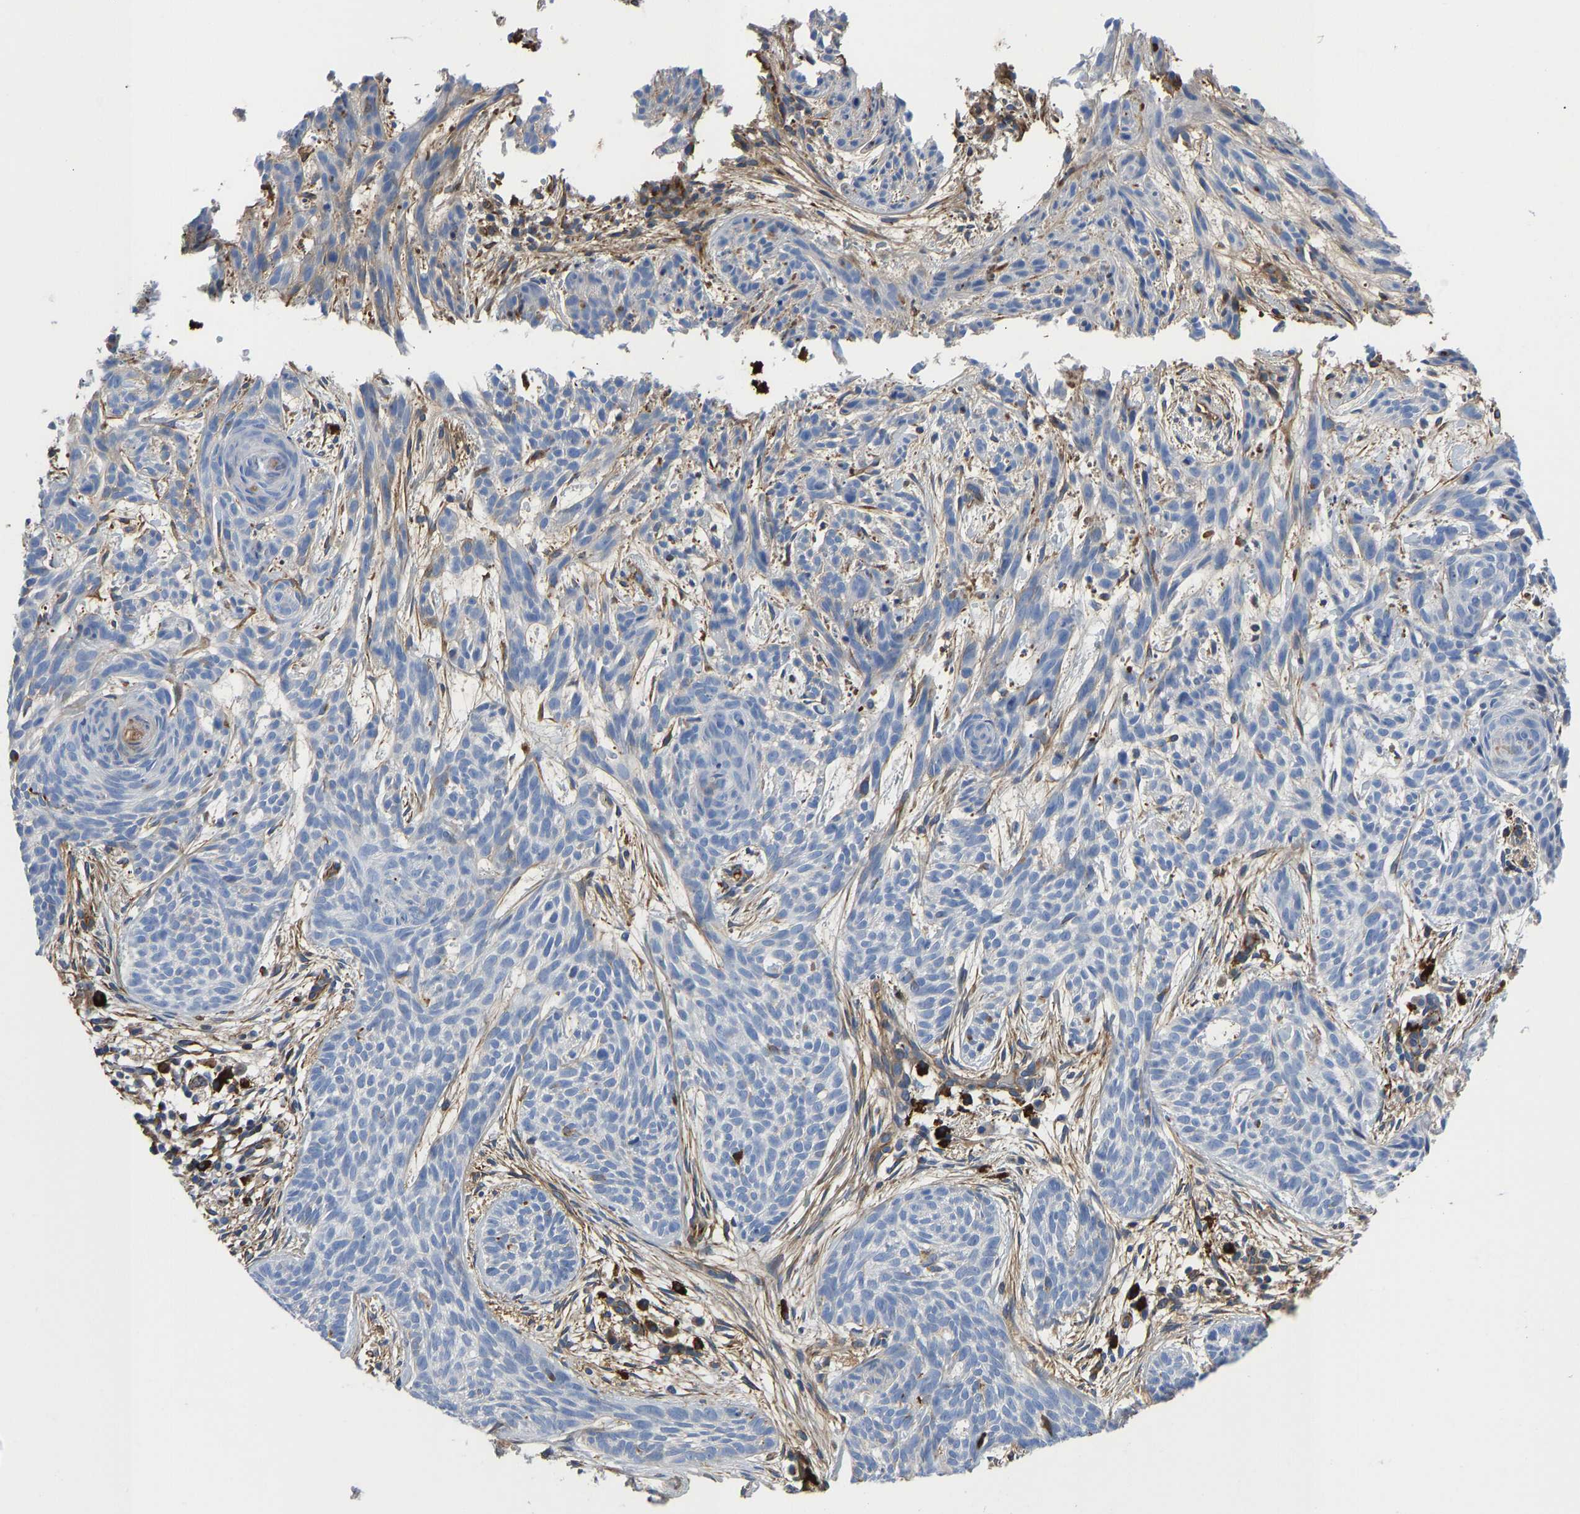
{"staining": {"intensity": "negative", "quantity": "none", "location": "none"}, "tissue": "skin cancer", "cell_type": "Tumor cells", "image_type": "cancer", "snomed": [{"axis": "morphology", "description": "Basal cell carcinoma"}, {"axis": "topography", "description": "Skin"}], "caption": "DAB immunohistochemical staining of human basal cell carcinoma (skin) shows no significant positivity in tumor cells. (DAB immunohistochemistry with hematoxylin counter stain).", "gene": "HSPG2", "patient": {"sex": "female", "age": 59}}